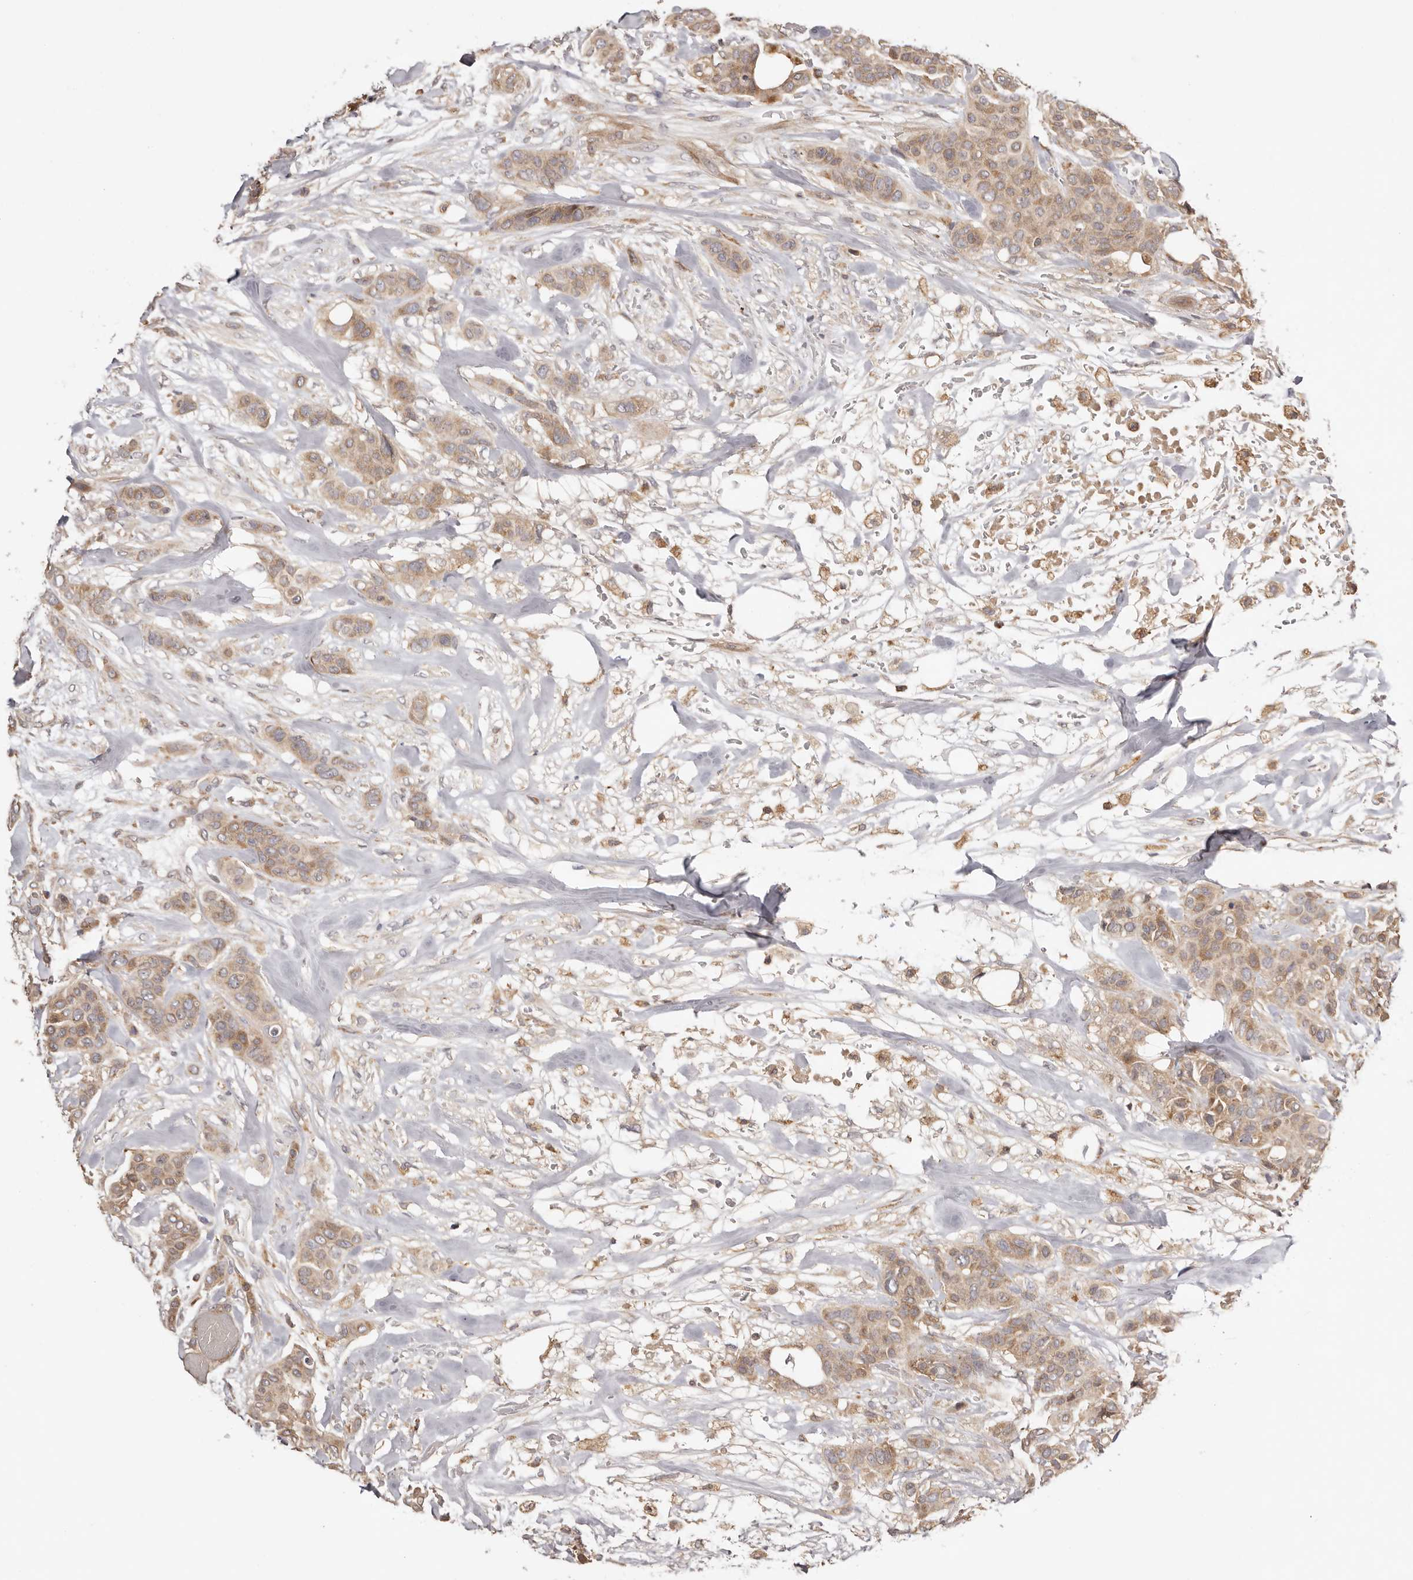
{"staining": {"intensity": "moderate", "quantity": ">75%", "location": "cytoplasmic/membranous"}, "tissue": "breast cancer", "cell_type": "Tumor cells", "image_type": "cancer", "snomed": [{"axis": "morphology", "description": "Lobular carcinoma"}, {"axis": "topography", "description": "Breast"}], "caption": "Human breast lobular carcinoma stained for a protein (brown) demonstrates moderate cytoplasmic/membranous positive expression in approximately >75% of tumor cells.", "gene": "UBR2", "patient": {"sex": "female", "age": 51}}